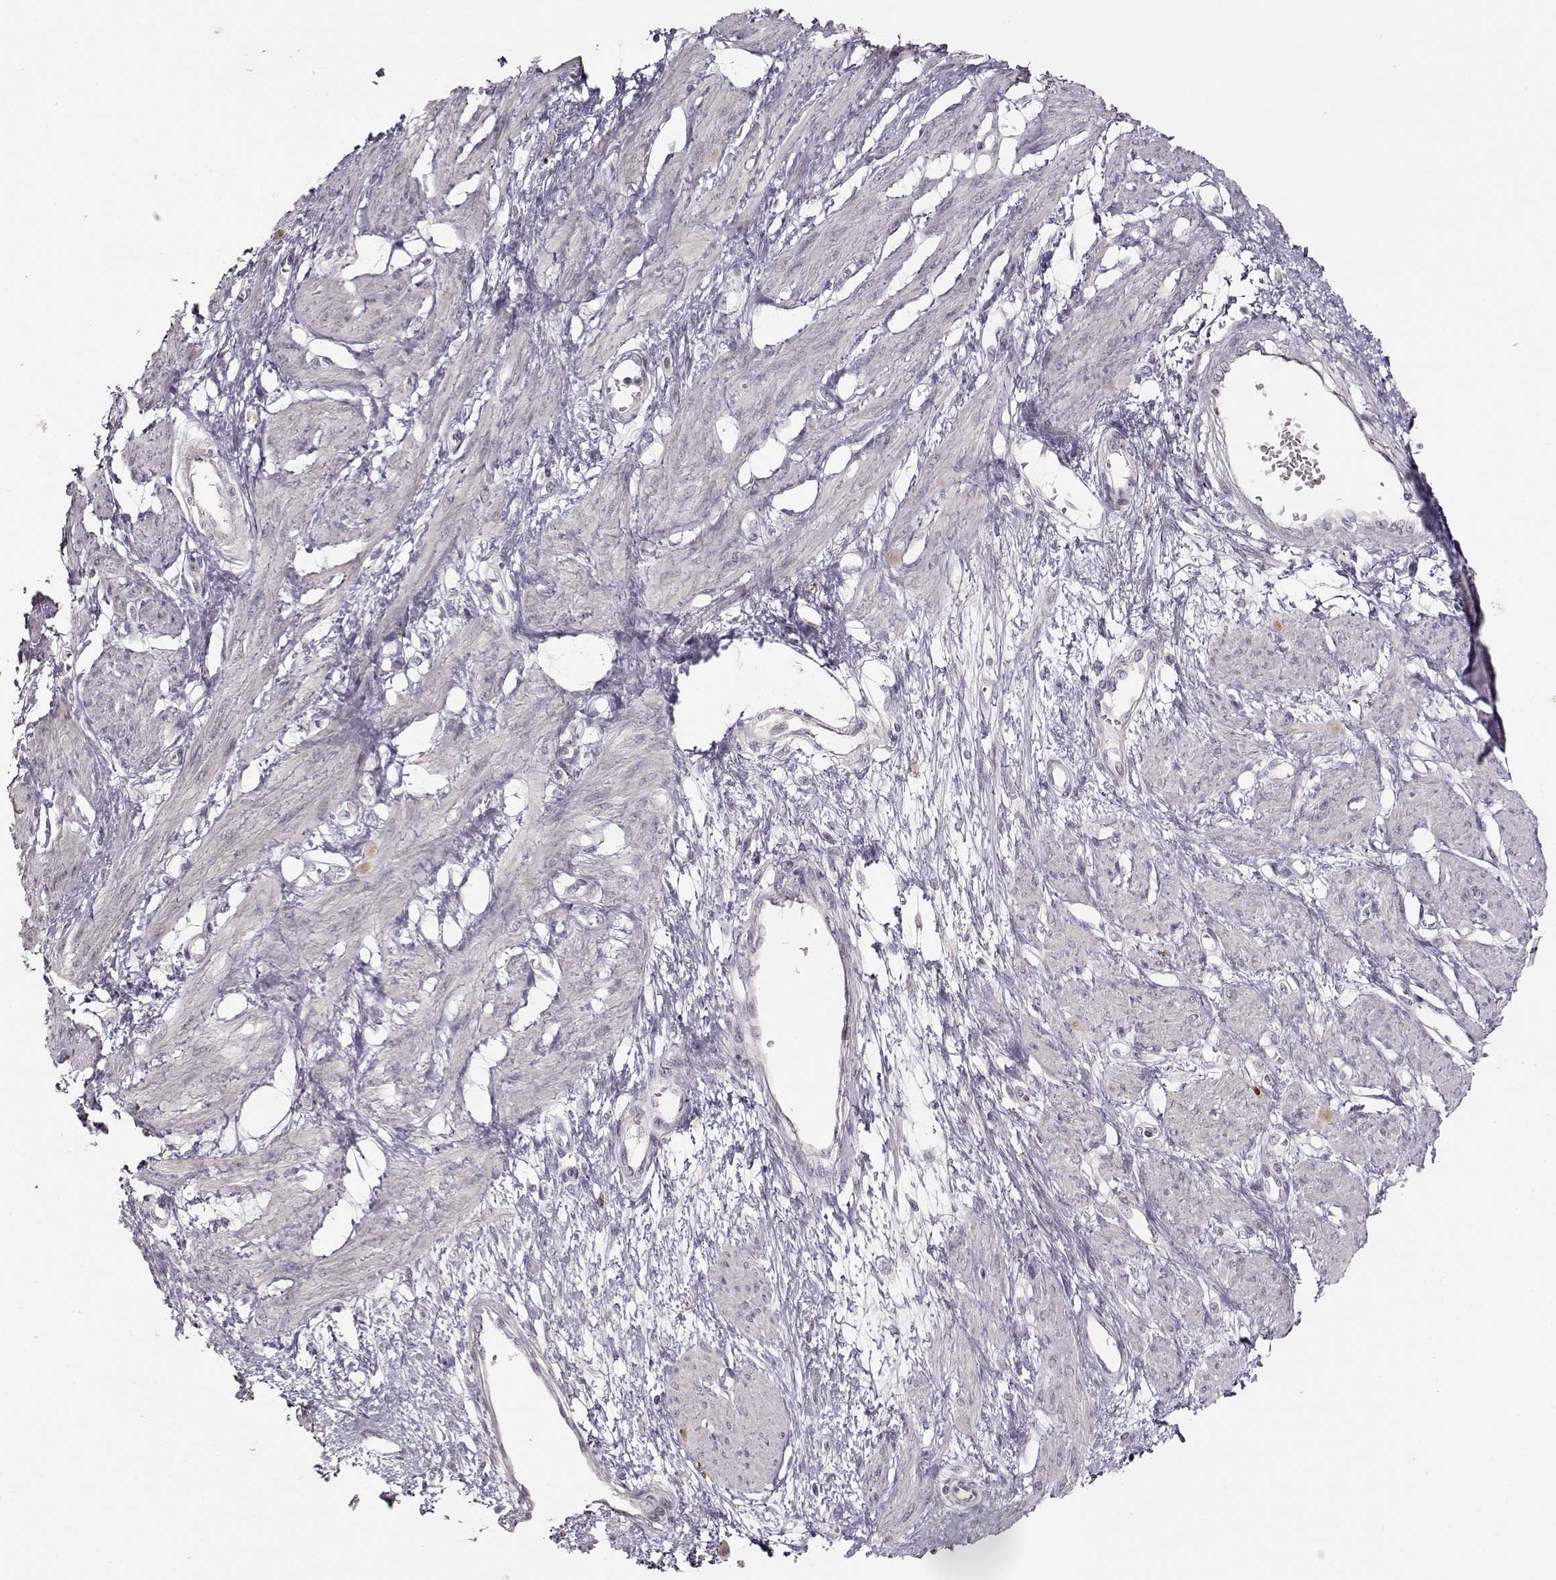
{"staining": {"intensity": "negative", "quantity": "none", "location": "none"}, "tissue": "smooth muscle", "cell_type": "Smooth muscle cells", "image_type": "normal", "snomed": [{"axis": "morphology", "description": "Normal tissue, NOS"}, {"axis": "topography", "description": "Smooth muscle"}, {"axis": "topography", "description": "Uterus"}], "caption": "Histopathology image shows no significant protein expression in smooth muscle cells of unremarkable smooth muscle.", "gene": "S100B", "patient": {"sex": "female", "age": 39}}